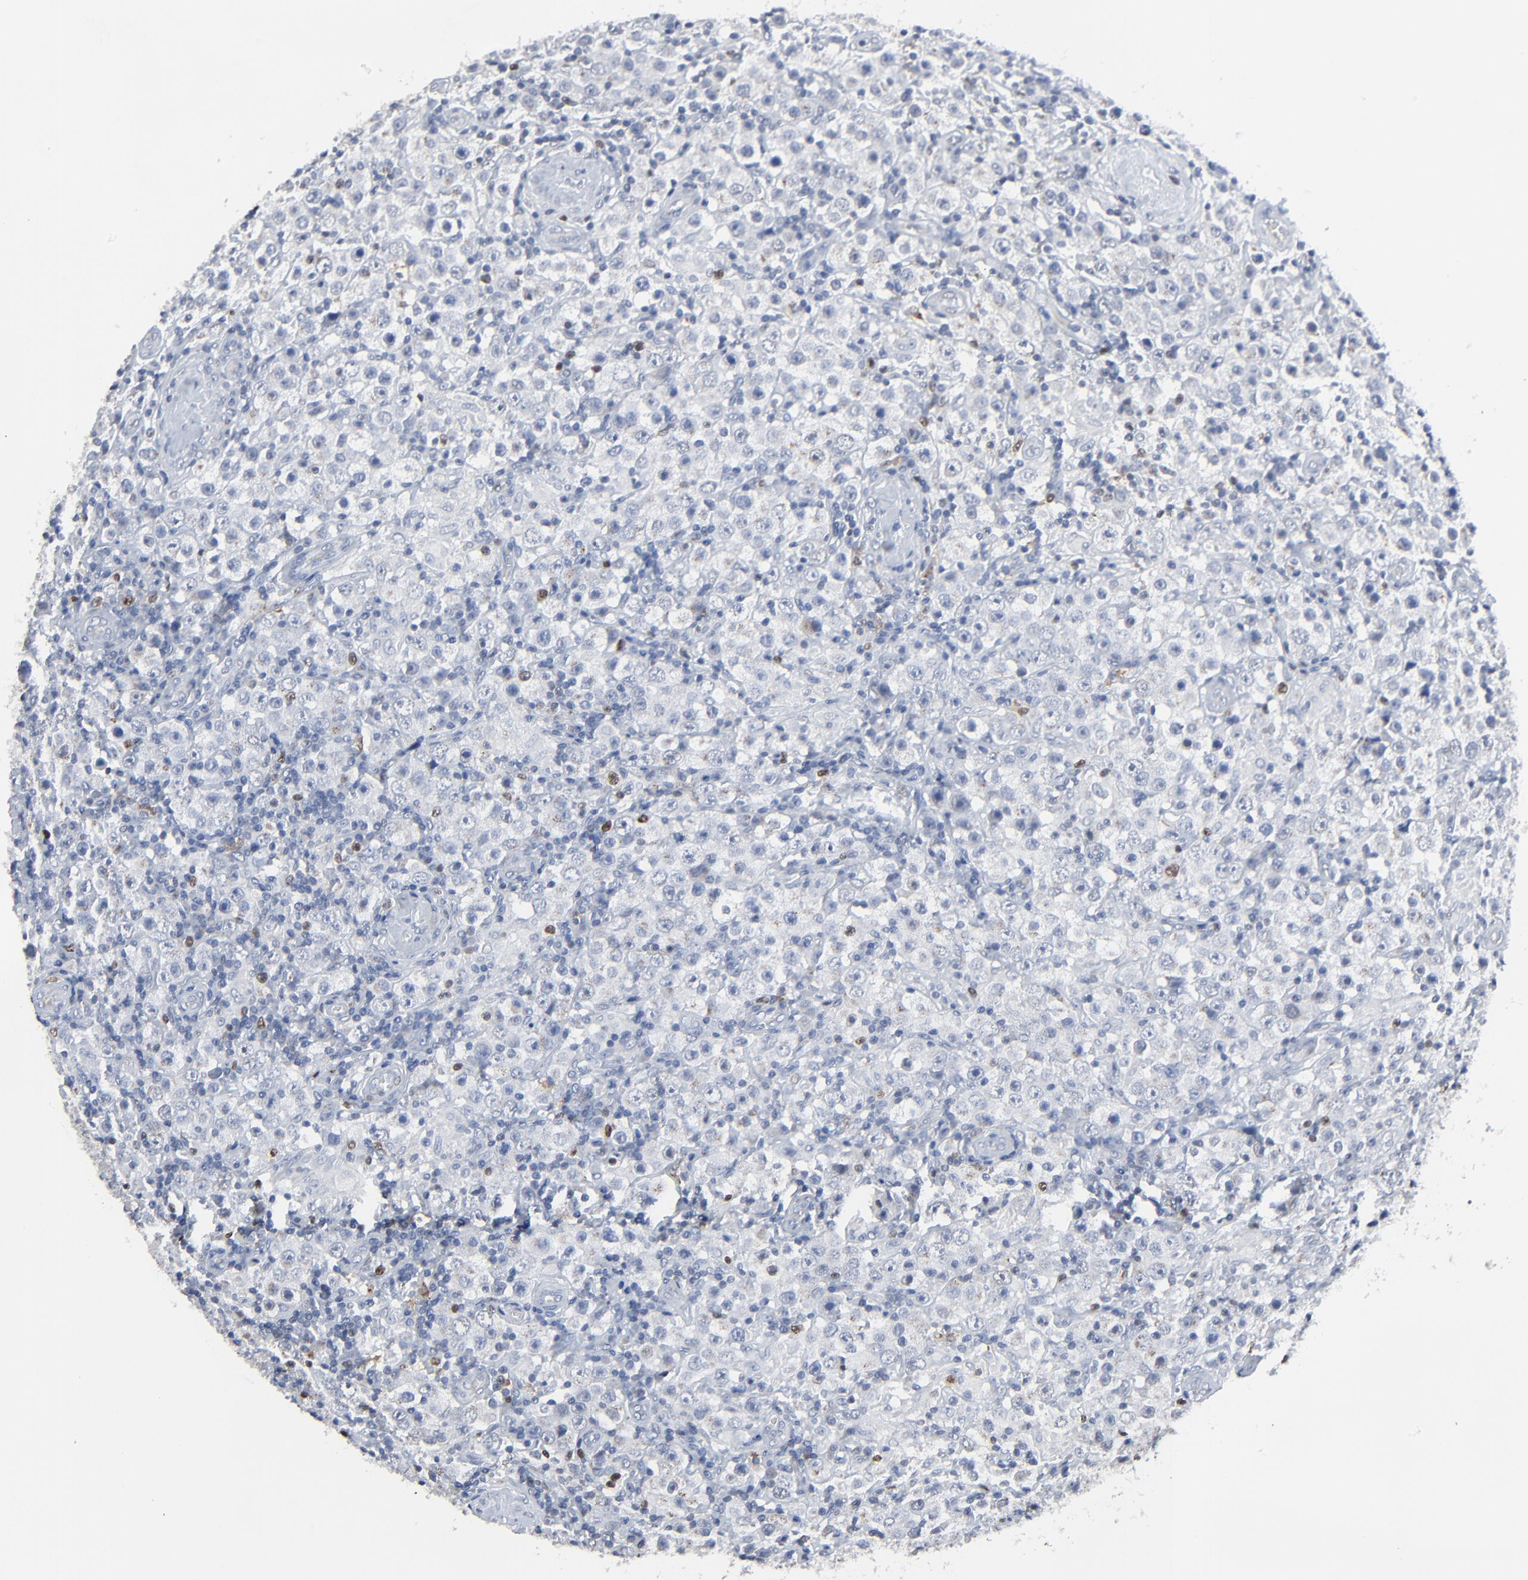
{"staining": {"intensity": "moderate", "quantity": "<25%", "location": "nuclear"}, "tissue": "testis cancer", "cell_type": "Tumor cells", "image_type": "cancer", "snomed": [{"axis": "morphology", "description": "Seminoma, NOS"}, {"axis": "topography", "description": "Testis"}], "caption": "Testis cancer (seminoma) stained with DAB (3,3'-diaminobenzidine) immunohistochemistry (IHC) shows low levels of moderate nuclear staining in about <25% of tumor cells.", "gene": "BIRC3", "patient": {"sex": "male", "age": 32}}